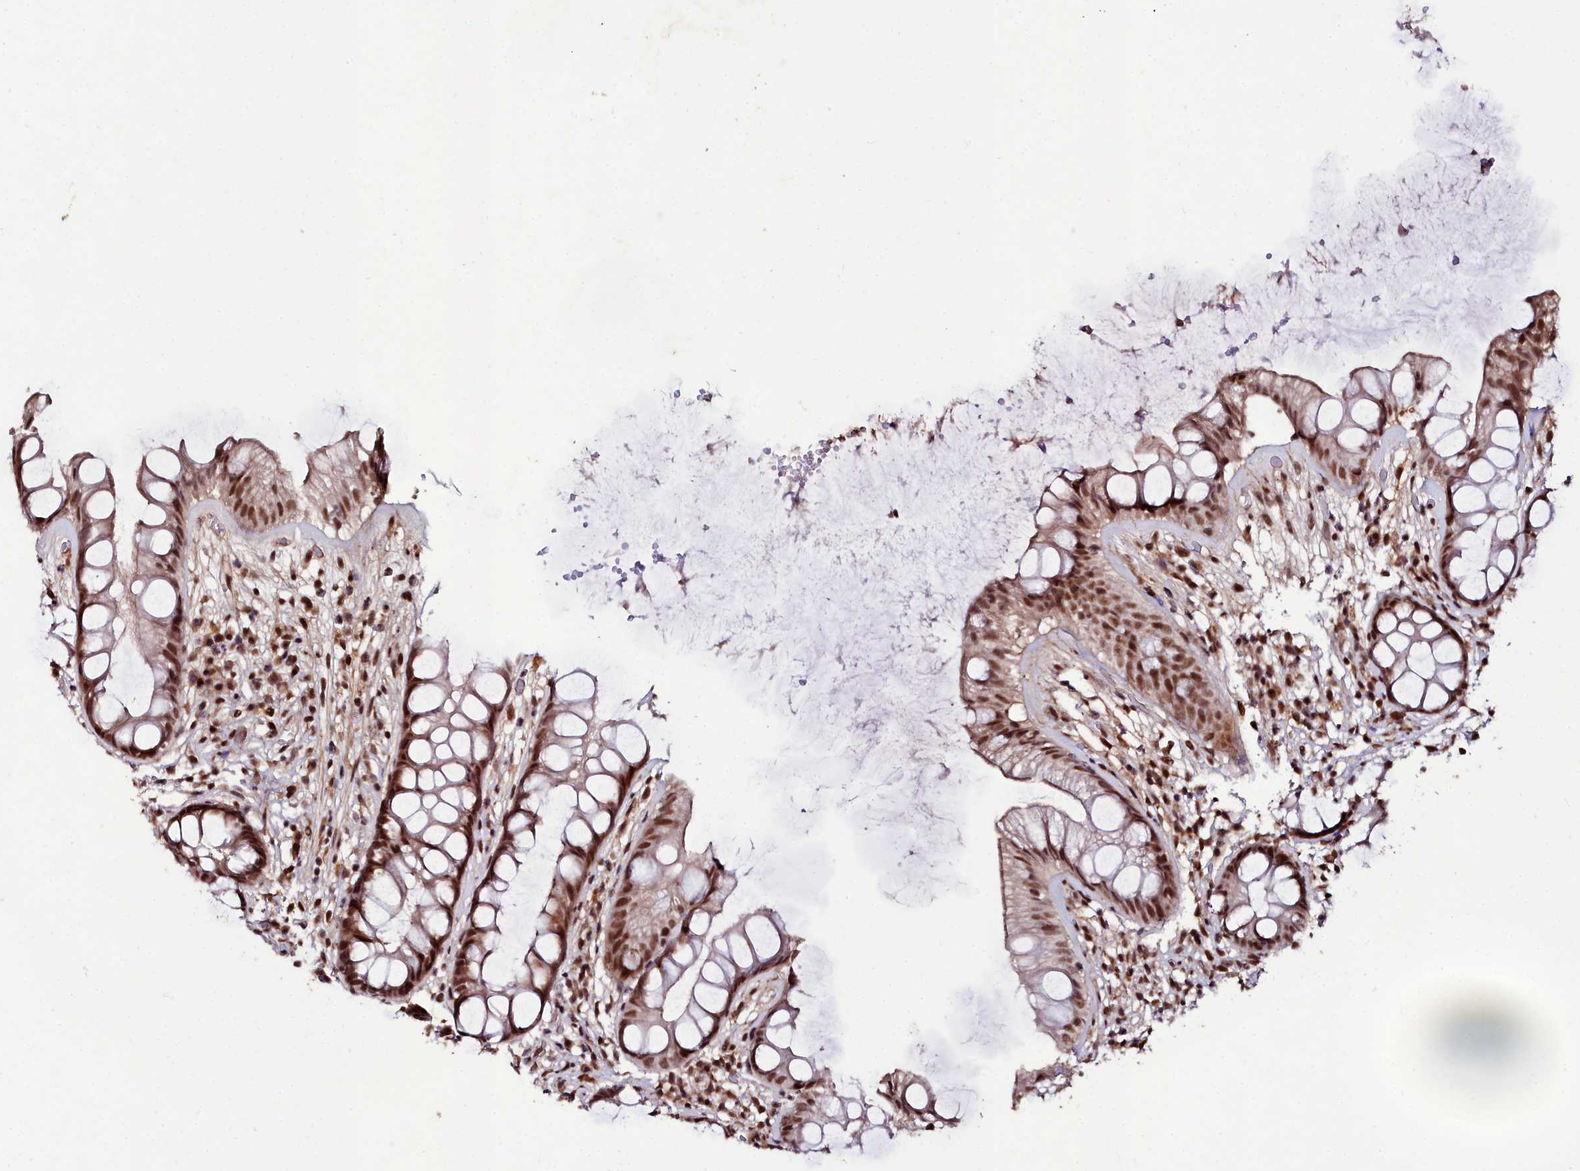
{"staining": {"intensity": "strong", "quantity": ">75%", "location": "cytoplasmic/membranous,nuclear"}, "tissue": "rectum", "cell_type": "Glandular cells", "image_type": "normal", "snomed": [{"axis": "morphology", "description": "Normal tissue, NOS"}, {"axis": "topography", "description": "Rectum"}], "caption": "Immunohistochemistry (IHC) staining of unremarkable rectum, which reveals high levels of strong cytoplasmic/membranous,nuclear positivity in approximately >75% of glandular cells indicating strong cytoplasmic/membranous,nuclear protein staining. The staining was performed using DAB (brown) for protein detection and nuclei were counterstained in hematoxylin (blue).", "gene": "CXXC1", "patient": {"sex": "male", "age": 74}}